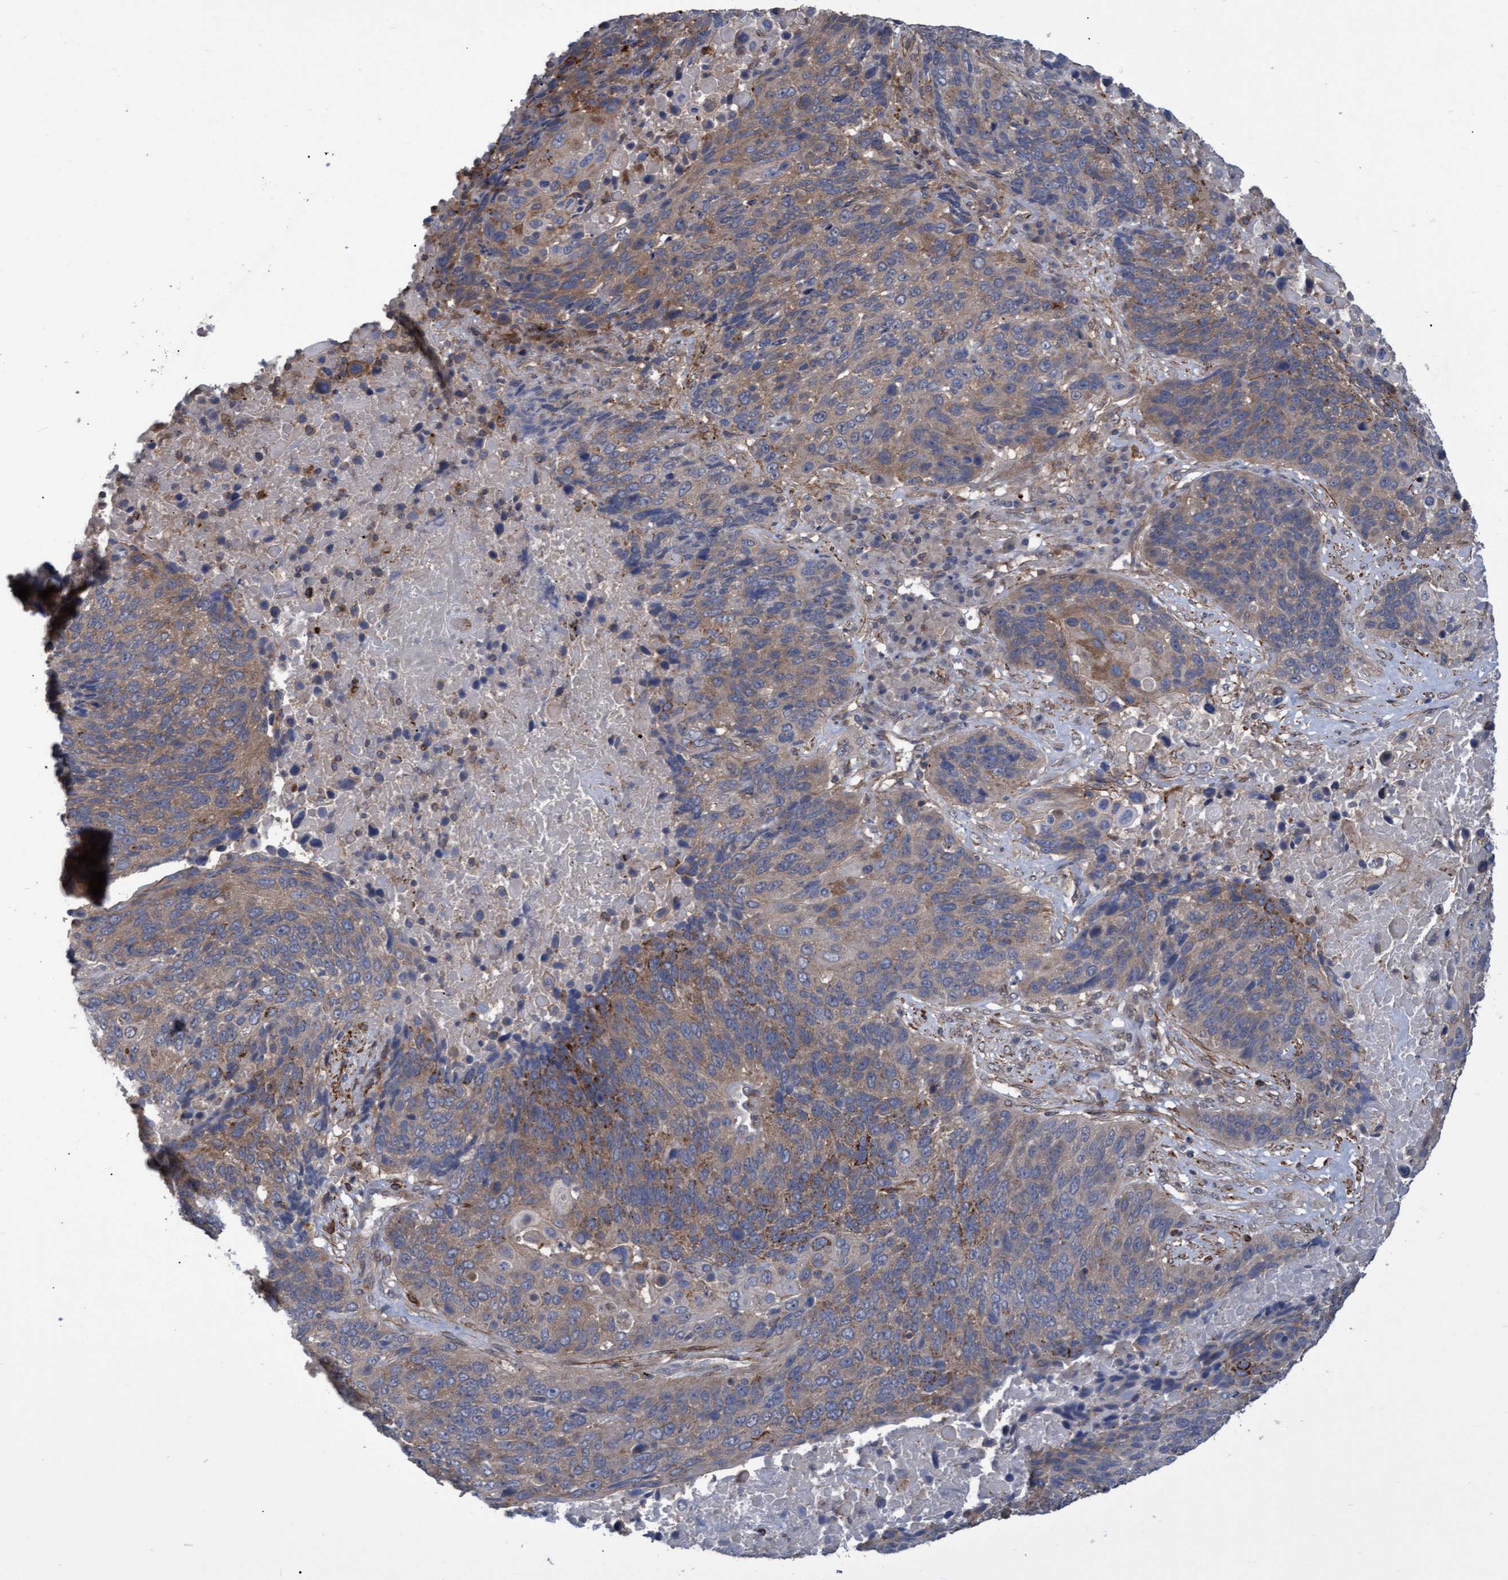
{"staining": {"intensity": "weak", "quantity": ">75%", "location": "cytoplasmic/membranous"}, "tissue": "lung cancer", "cell_type": "Tumor cells", "image_type": "cancer", "snomed": [{"axis": "morphology", "description": "Squamous cell carcinoma, NOS"}, {"axis": "topography", "description": "Lung"}], "caption": "The micrograph shows a brown stain indicating the presence of a protein in the cytoplasmic/membranous of tumor cells in lung cancer.", "gene": "NAA15", "patient": {"sex": "male", "age": 66}}